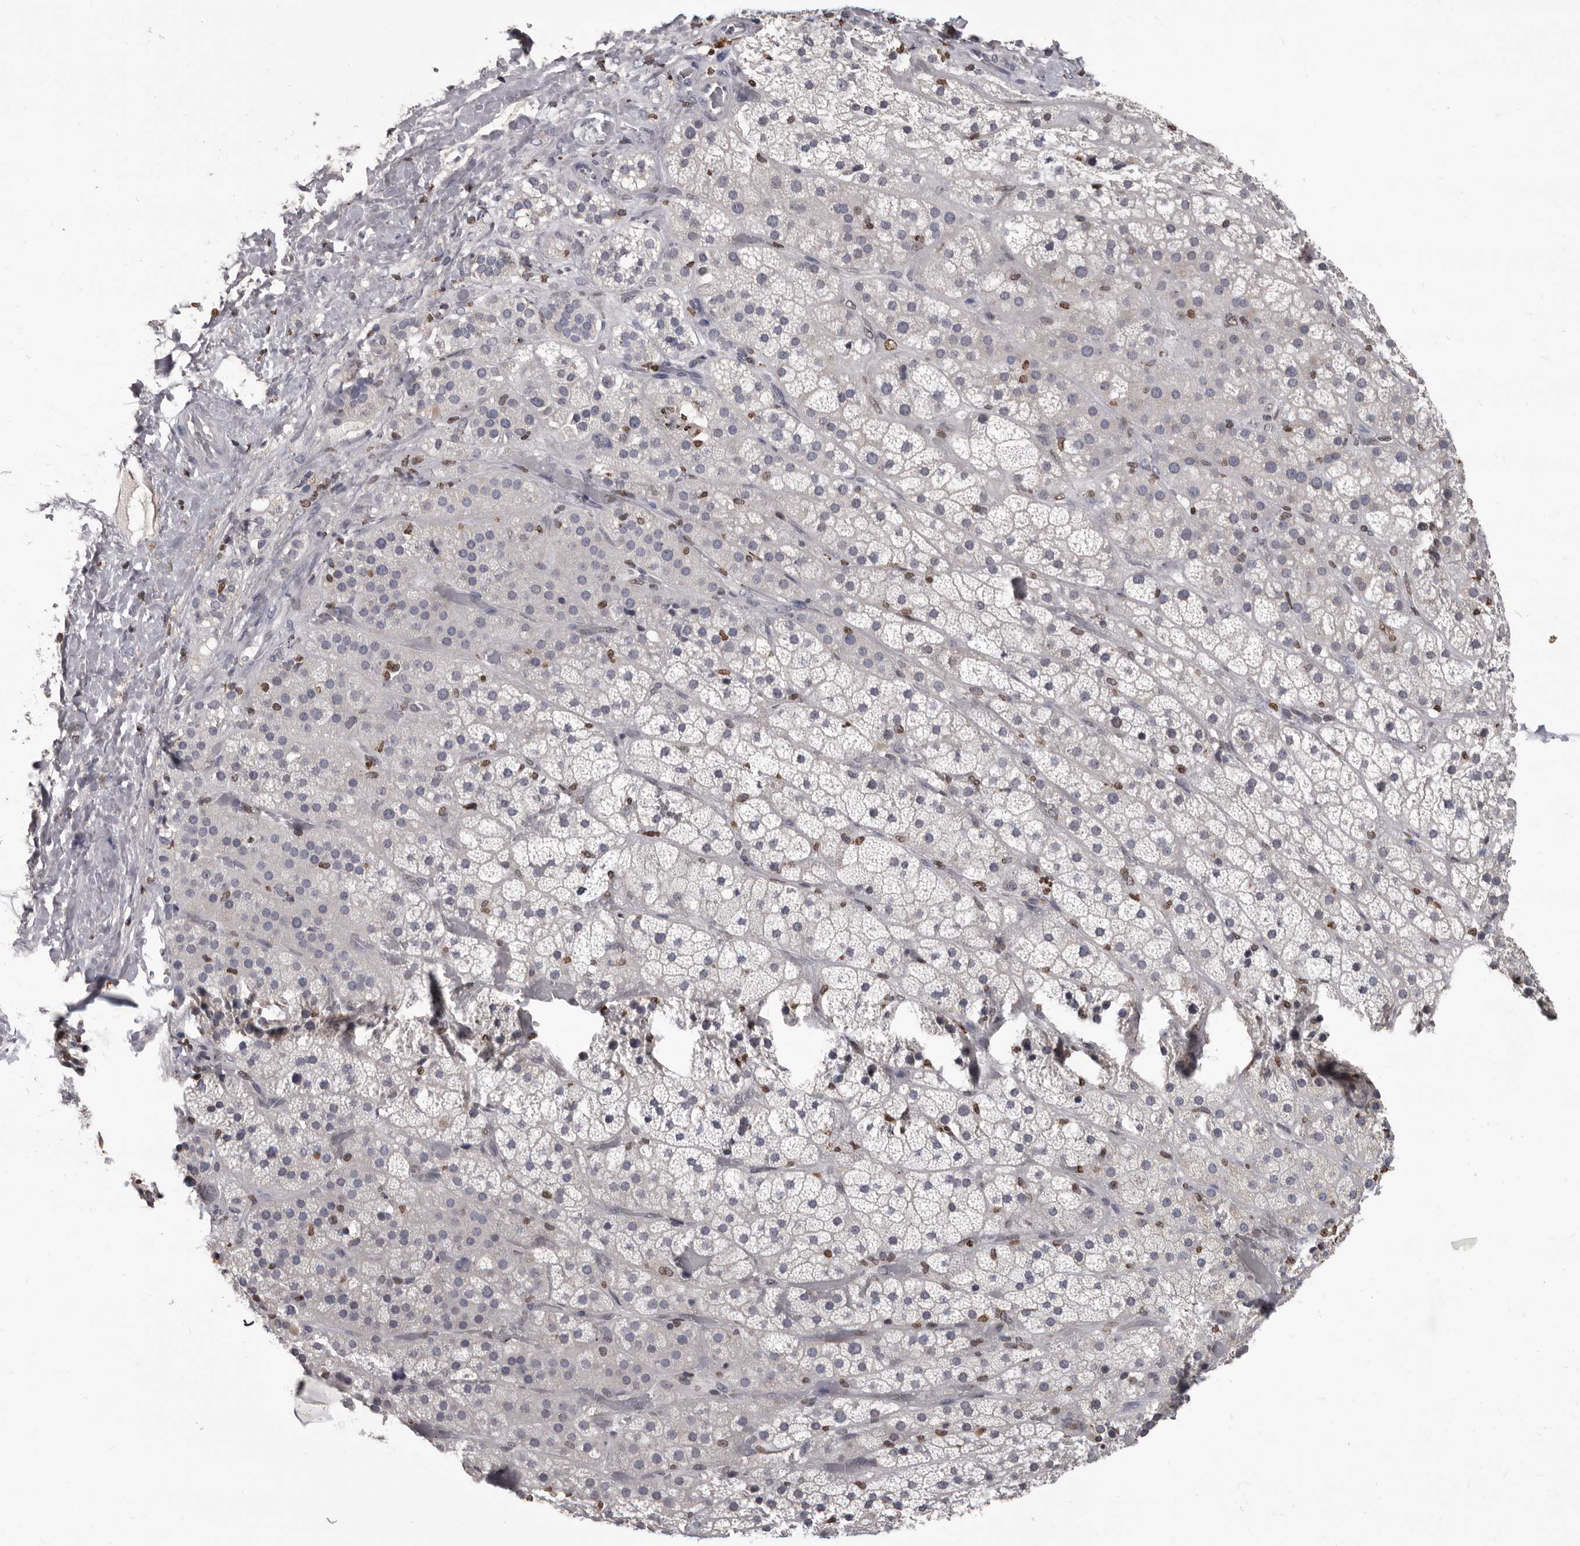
{"staining": {"intensity": "moderate", "quantity": "<25%", "location": "cytoplasmic/membranous,nuclear"}, "tissue": "adrenal gland", "cell_type": "Glandular cells", "image_type": "normal", "snomed": [{"axis": "morphology", "description": "Normal tissue, NOS"}, {"axis": "topography", "description": "Adrenal gland"}], "caption": "IHC (DAB (3,3'-diaminobenzidine)) staining of normal adrenal gland exhibits moderate cytoplasmic/membranous,nuclear protein staining in approximately <25% of glandular cells. (brown staining indicates protein expression, while blue staining denotes nuclei).", "gene": "AHR", "patient": {"sex": "male", "age": 57}}